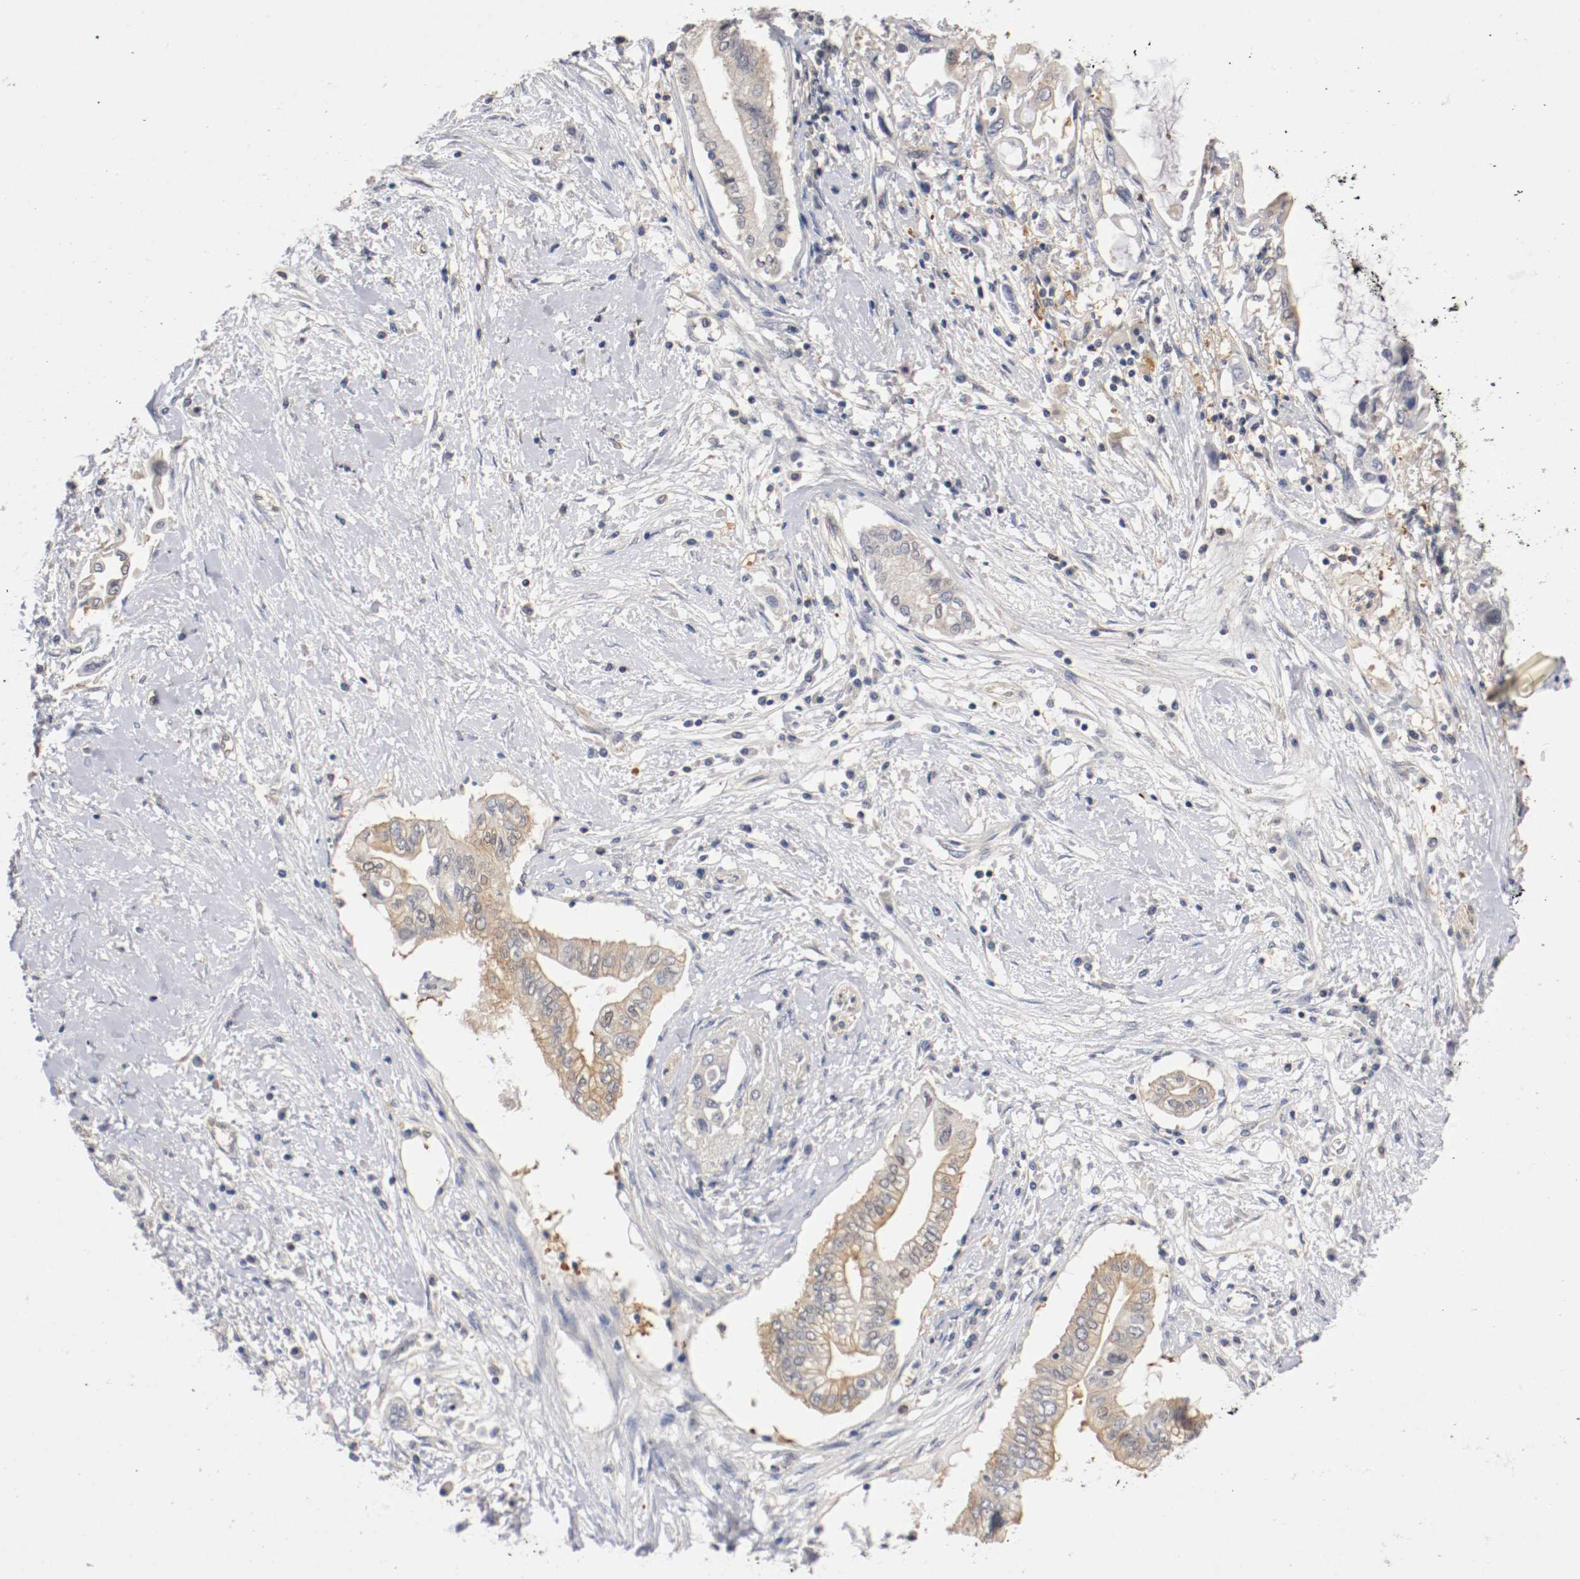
{"staining": {"intensity": "weak", "quantity": "25%-75%", "location": "cytoplasmic/membranous"}, "tissue": "pancreatic cancer", "cell_type": "Tumor cells", "image_type": "cancer", "snomed": [{"axis": "morphology", "description": "Adenocarcinoma, NOS"}, {"axis": "topography", "description": "Pancreas"}], "caption": "Protein expression analysis of human pancreatic cancer (adenocarcinoma) reveals weak cytoplasmic/membranous positivity in approximately 25%-75% of tumor cells.", "gene": "RBM23", "patient": {"sex": "female", "age": 57}}